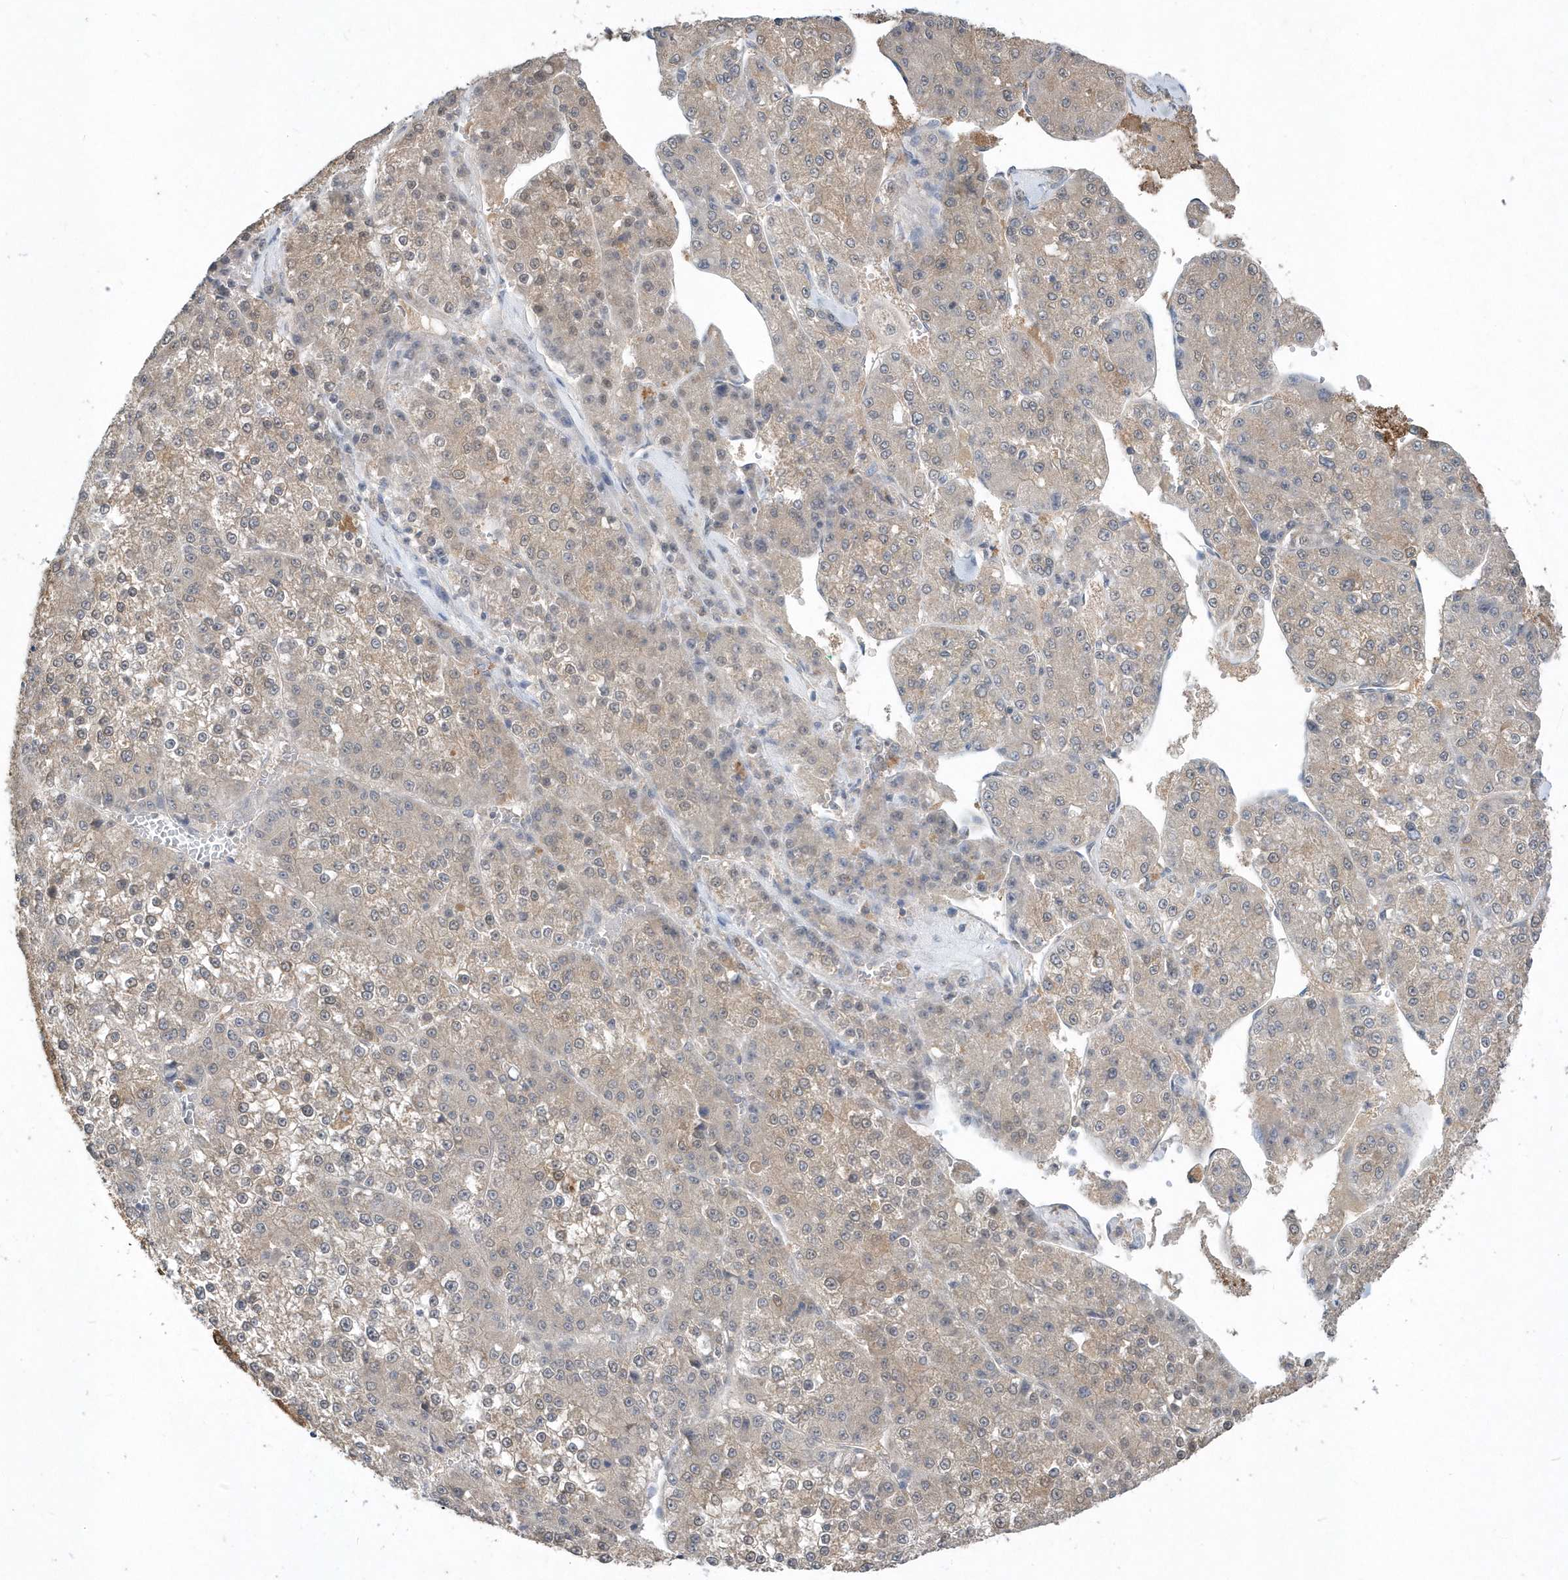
{"staining": {"intensity": "weak", "quantity": ">75%", "location": "cytoplasmic/membranous,nuclear"}, "tissue": "liver cancer", "cell_type": "Tumor cells", "image_type": "cancer", "snomed": [{"axis": "morphology", "description": "Carcinoma, Hepatocellular, NOS"}, {"axis": "topography", "description": "Liver"}], "caption": "Liver hepatocellular carcinoma was stained to show a protein in brown. There is low levels of weak cytoplasmic/membranous and nuclear expression in about >75% of tumor cells.", "gene": "AKR7A2", "patient": {"sex": "female", "age": 73}}